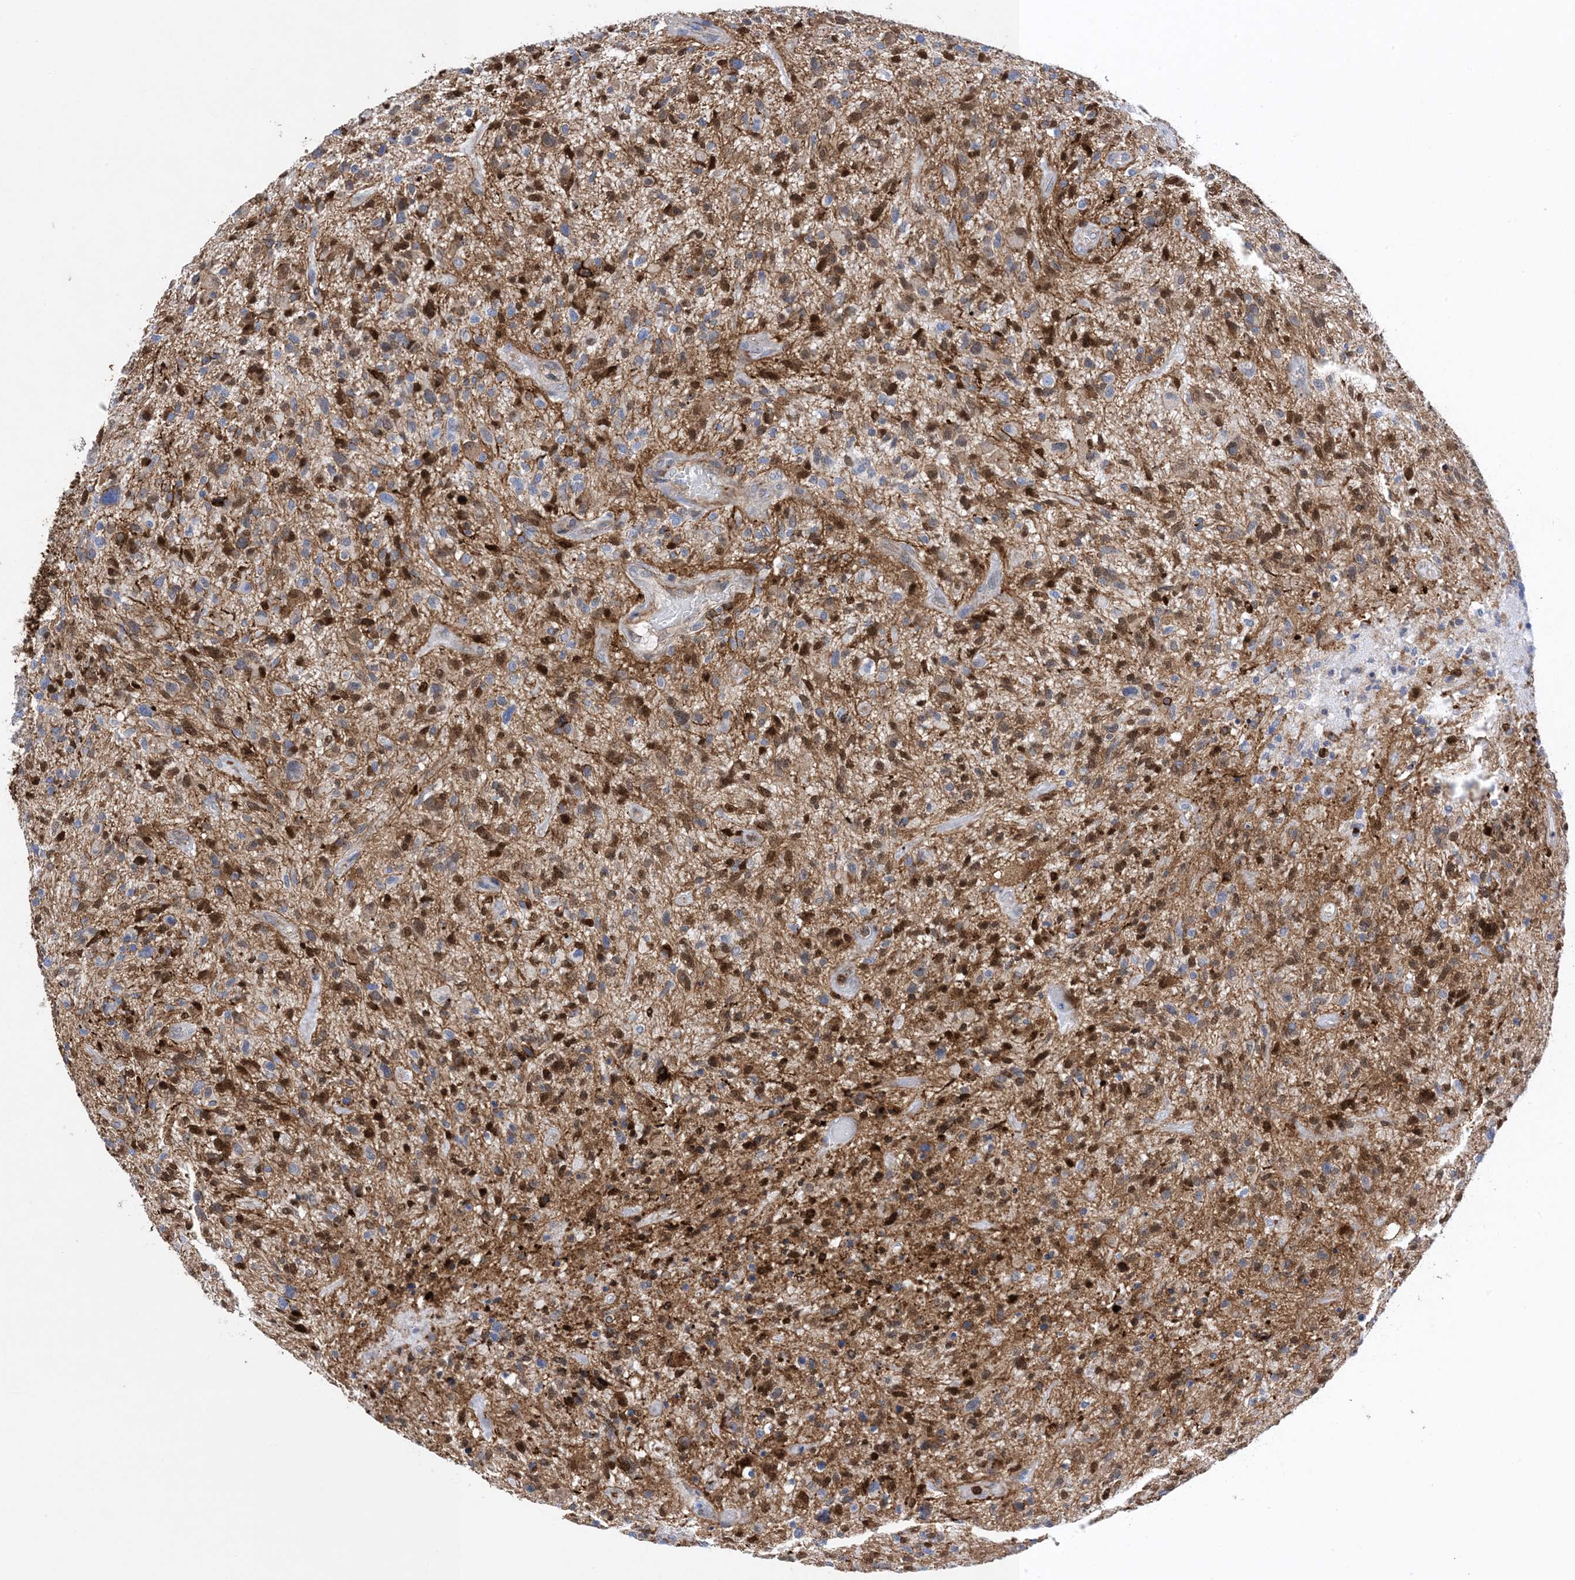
{"staining": {"intensity": "moderate", "quantity": "25%-75%", "location": "cytoplasmic/membranous"}, "tissue": "glioma", "cell_type": "Tumor cells", "image_type": "cancer", "snomed": [{"axis": "morphology", "description": "Glioma, malignant, High grade"}, {"axis": "topography", "description": "Brain"}], "caption": "Approximately 25%-75% of tumor cells in glioma show moderate cytoplasmic/membranous protein positivity as visualized by brown immunohistochemical staining.", "gene": "ANXA1", "patient": {"sex": "male", "age": 47}}